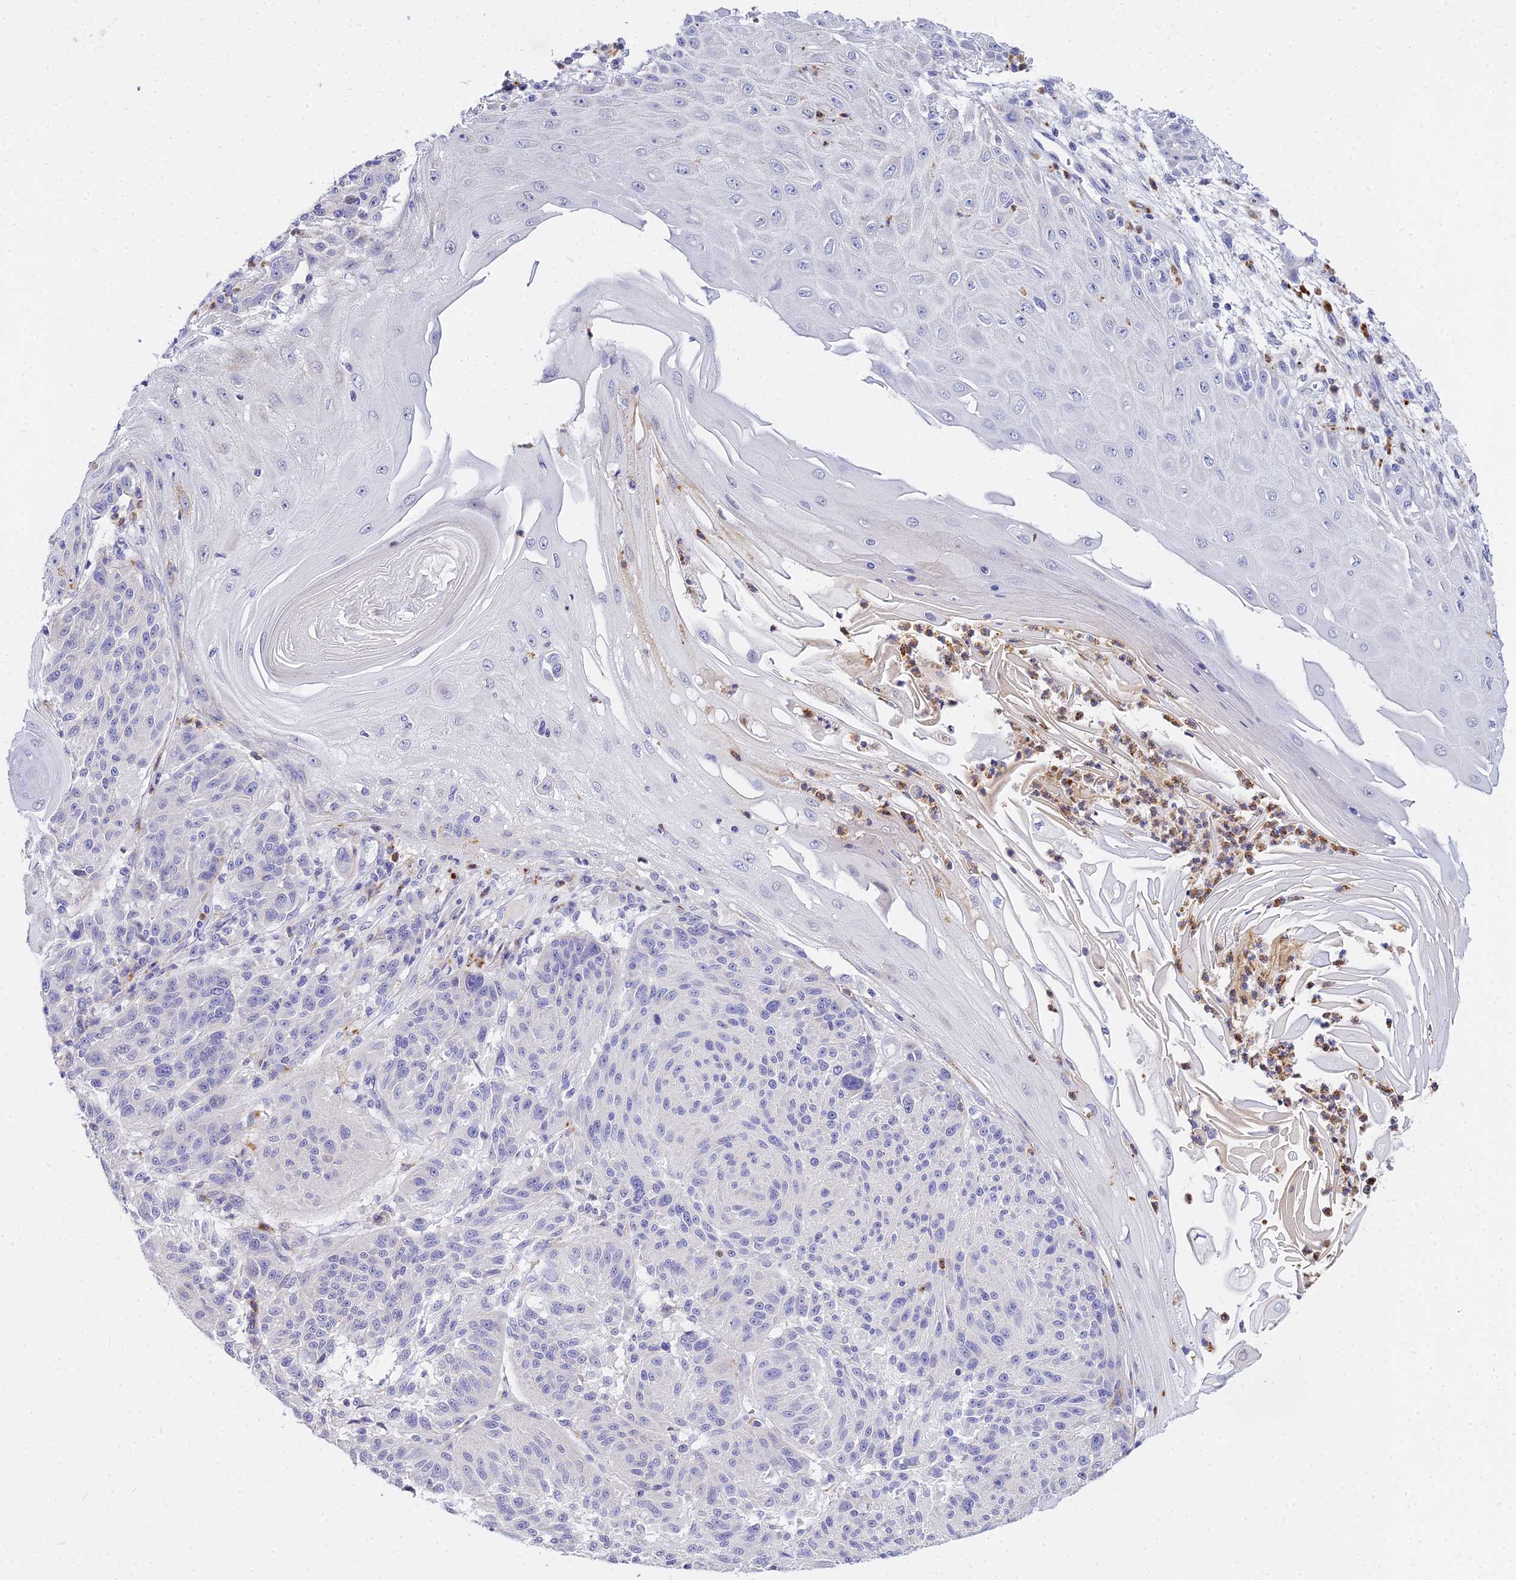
{"staining": {"intensity": "negative", "quantity": "none", "location": "none"}, "tissue": "melanoma", "cell_type": "Tumor cells", "image_type": "cancer", "snomed": [{"axis": "morphology", "description": "Malignant melanoma, NOS"}, {"axis": "topography", "description": "Skin"}], "caption": "IHC micrograph of neoplastic tissue: human melanoma stained with DAB (3,3'-diaminobenzidine) demonstrates no significant protein expression in tumor cells.", "gene": "VWC2L", "patient": {"sex": "male", "age": 53}}